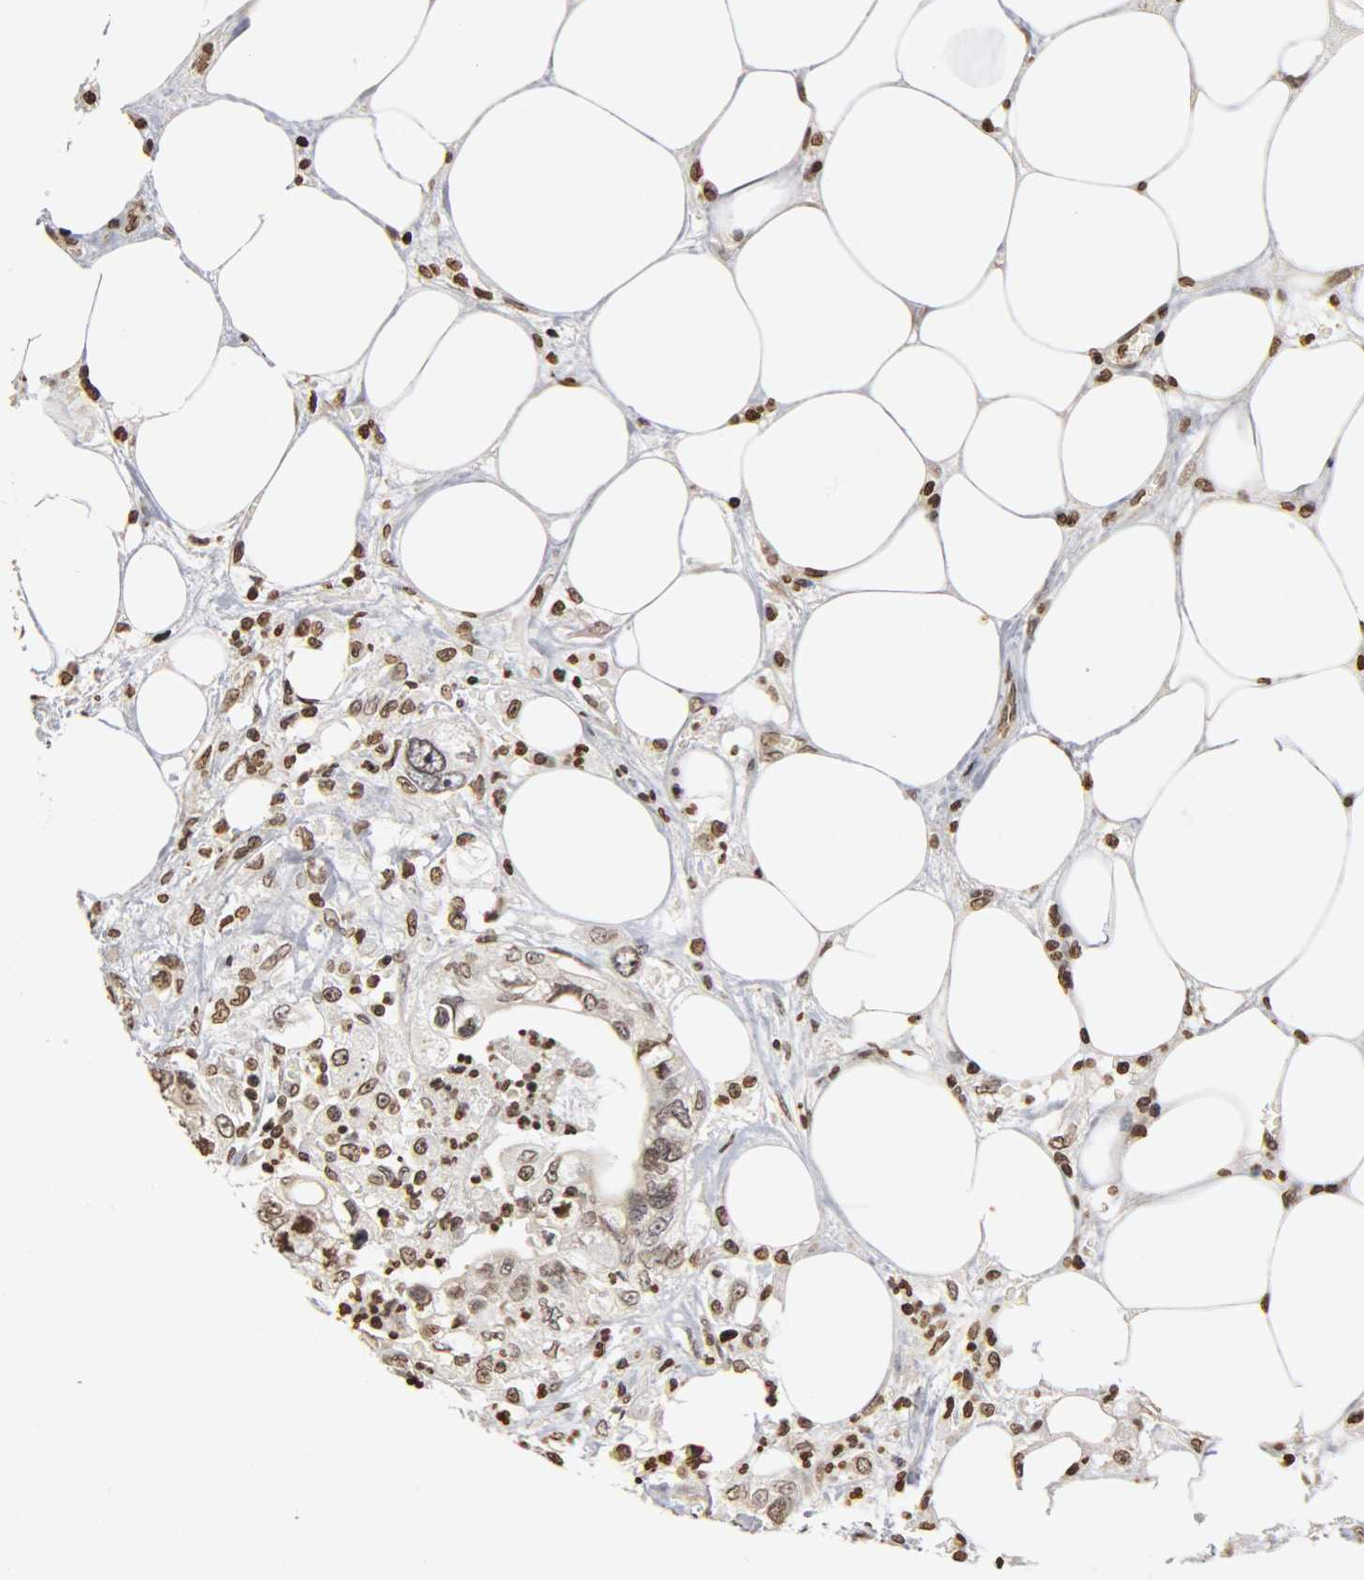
{"staining": {"intensity": "moderate", "quantity": "25%-75%", "location": "nuclear"}, "tissue": "pancreatic cancer", "cell_type": "Tumor cells", "image_type": "cancer", "snomed": [{"axis": "morphology", "description": "Adenocarcinoma, NOS"}, {"axis": "topography", "description": "Pancreas"}], "caption": "Brown immunohistochemical staining in human pancreatic adenocarcinoma displays moderate nuclear staining in about 25%-75% of tumor cells.", "gene": "ERCC2", "patient": {"sex": "male", "age": 70}}